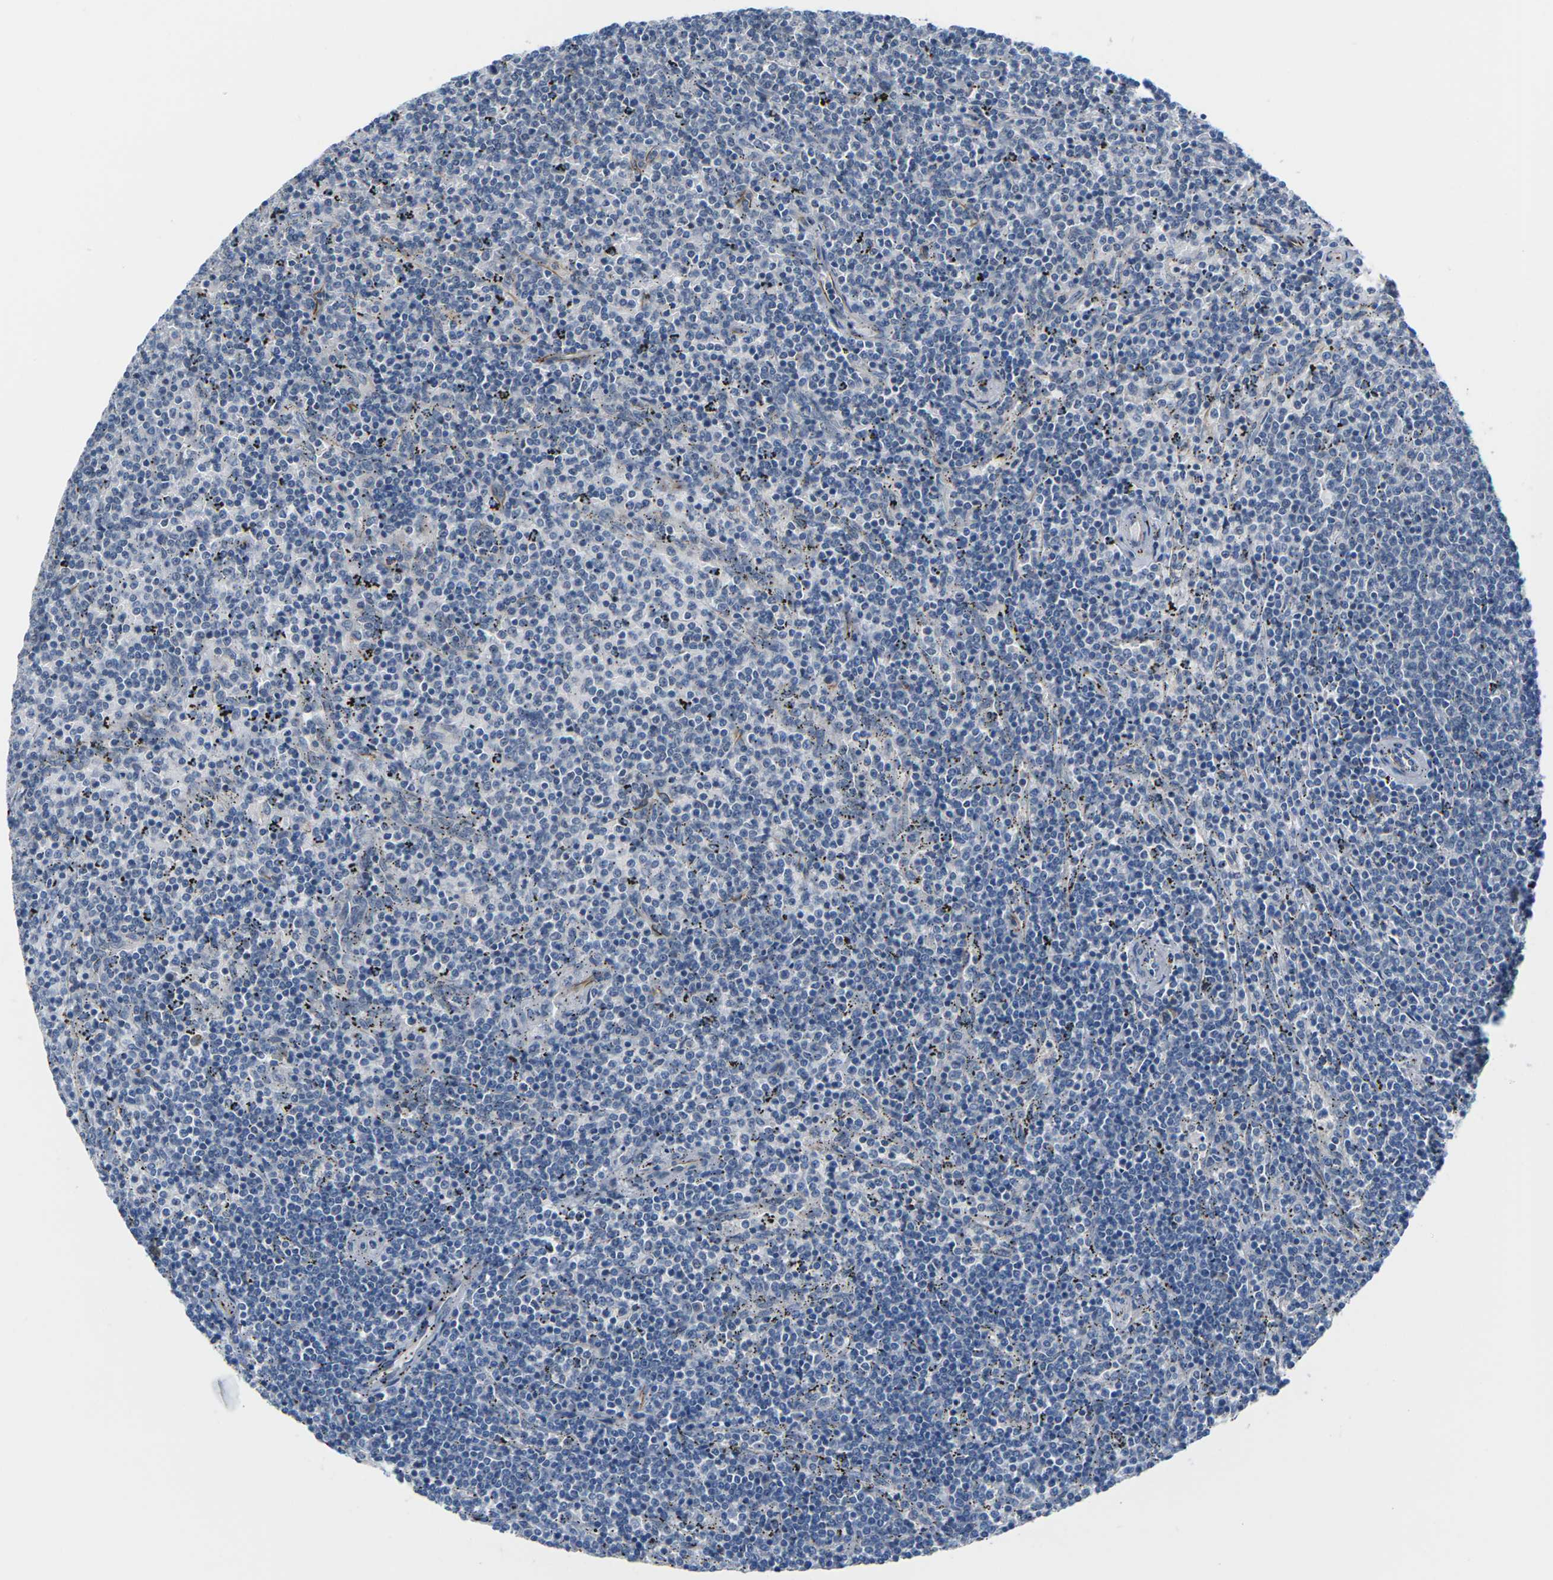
{"staining": {"intensity": "negative", "quantity": "none", "location": "none"}, "tissue": "lymphoma", "cell_type": "Tumor cells", "image_type": "cancer", "snomed": [{"axis": "morphology", "description": "Malignant lymphoma, non-Hodgkin's type, Low grade"}, {"axis": "topography", "description": "Spleen"}], "caption": "This is an immunohistochemistry micrograph of human low-grade malignant lymphoma, non-Hodgkin's type. There is no expression in tumor cells.", "gene": "PKP2", "patient": {"sex": "female", "age": 50}}